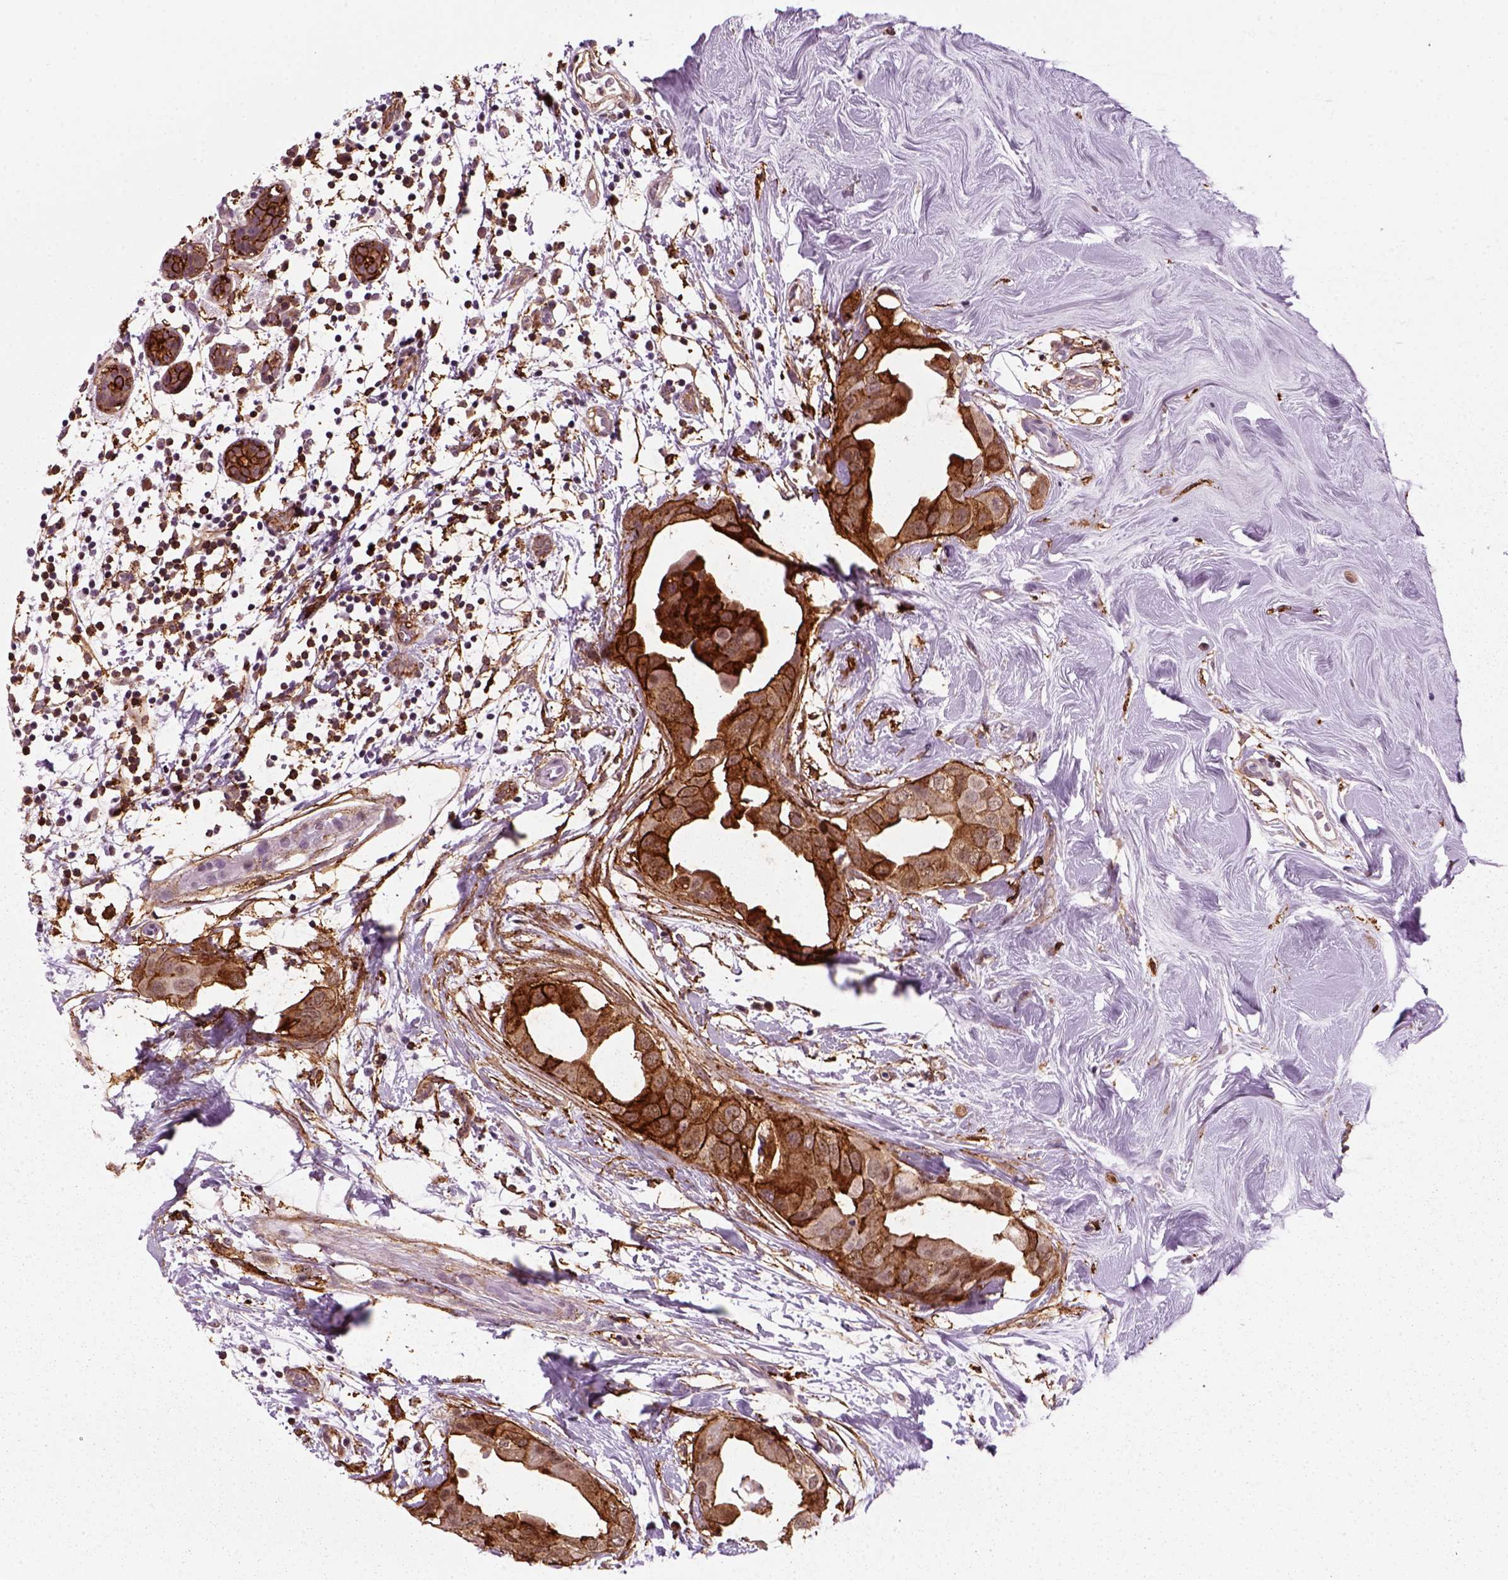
{"staining": {"intensity": "strong", "quantity": ">75%", "location": "cytoplasmic/membranous"}, "tissue": "breast cancer", "cell_type": "Tumor cells", "image_type": "cancer", "snomed": [{"axis": "morphology", "description": "Normal tissue, NOS"}, {"axis": "morphology", "description": "Duct carcinoma"}, {"axis": "topography", "description": "Breast"}], "caption": "DAB immunohistochemical staining of human intraductal carcinoma (breast) displays strong cytoplasmic/membranous protein expression in about >75% of tumor cells. The protein is stained brown, and the nuclei are stained in blue (DAB (3,3'-diaminobenzidine) IHC with brightfield microscopy, high magnification).", "gene": "MARCKS", "patient": {"sex": "female", "age": 40}}